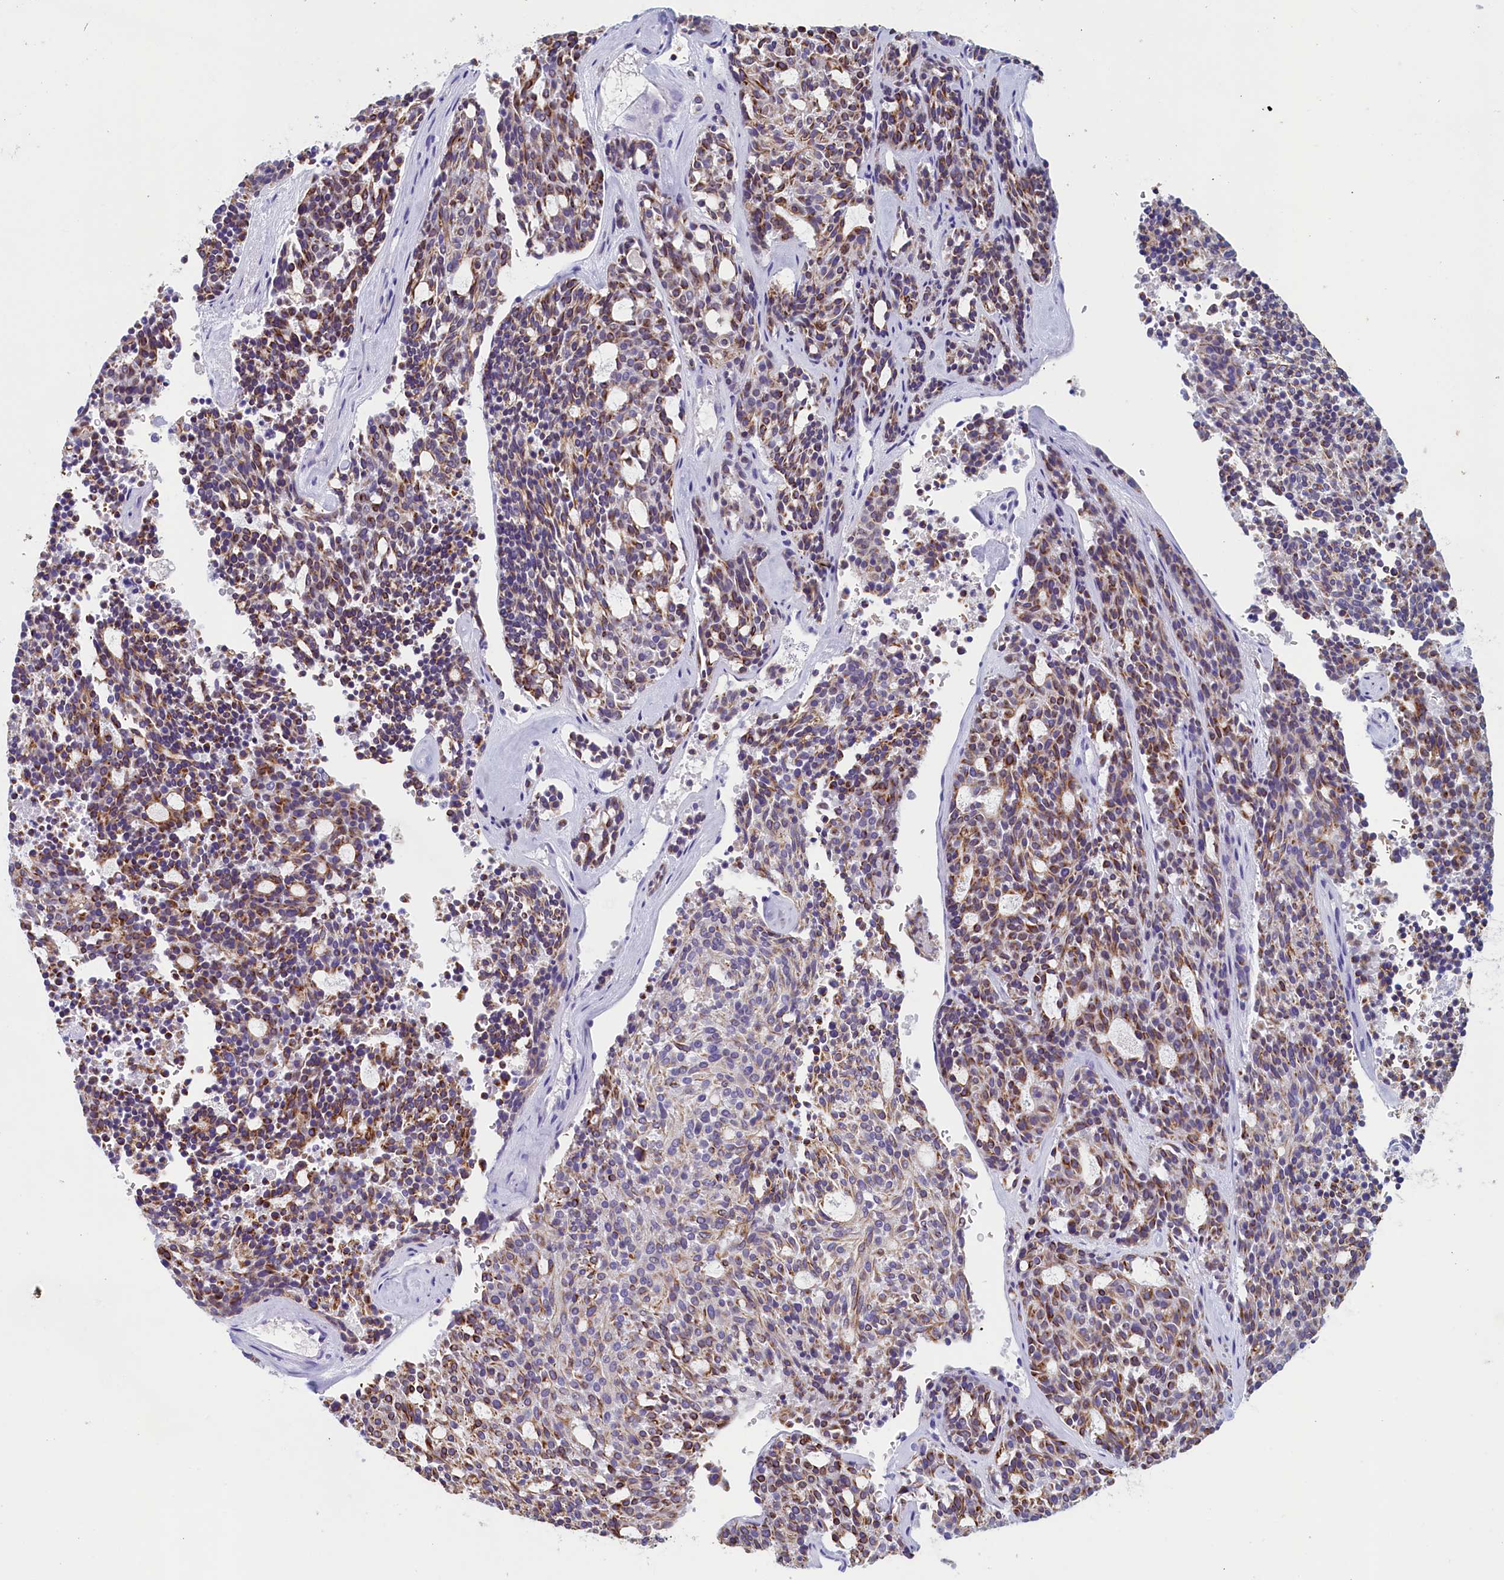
{"staining": {"intensity": "moderate", "quantity": ">75%", "location": "cytoplasmic/membranous"}, "tissue": "carcinoid", "cell_type": "Tumor cells", "image_type": "cancer", "snomed": [{"axis": "morphology", "description": "Carcinoid, malignant, NOS"}, {"axis": "topography", "description": "Pancreas"}], "caption": "A photomicrograph showing moderate cytoplasmic/membranous positivity in approximately >75% of tumor cells in carcinoid, as visualized by brown immunohistochemical staining.", "gene": "GUCA1C", "patient": {"sex": "female", "age": 54}}